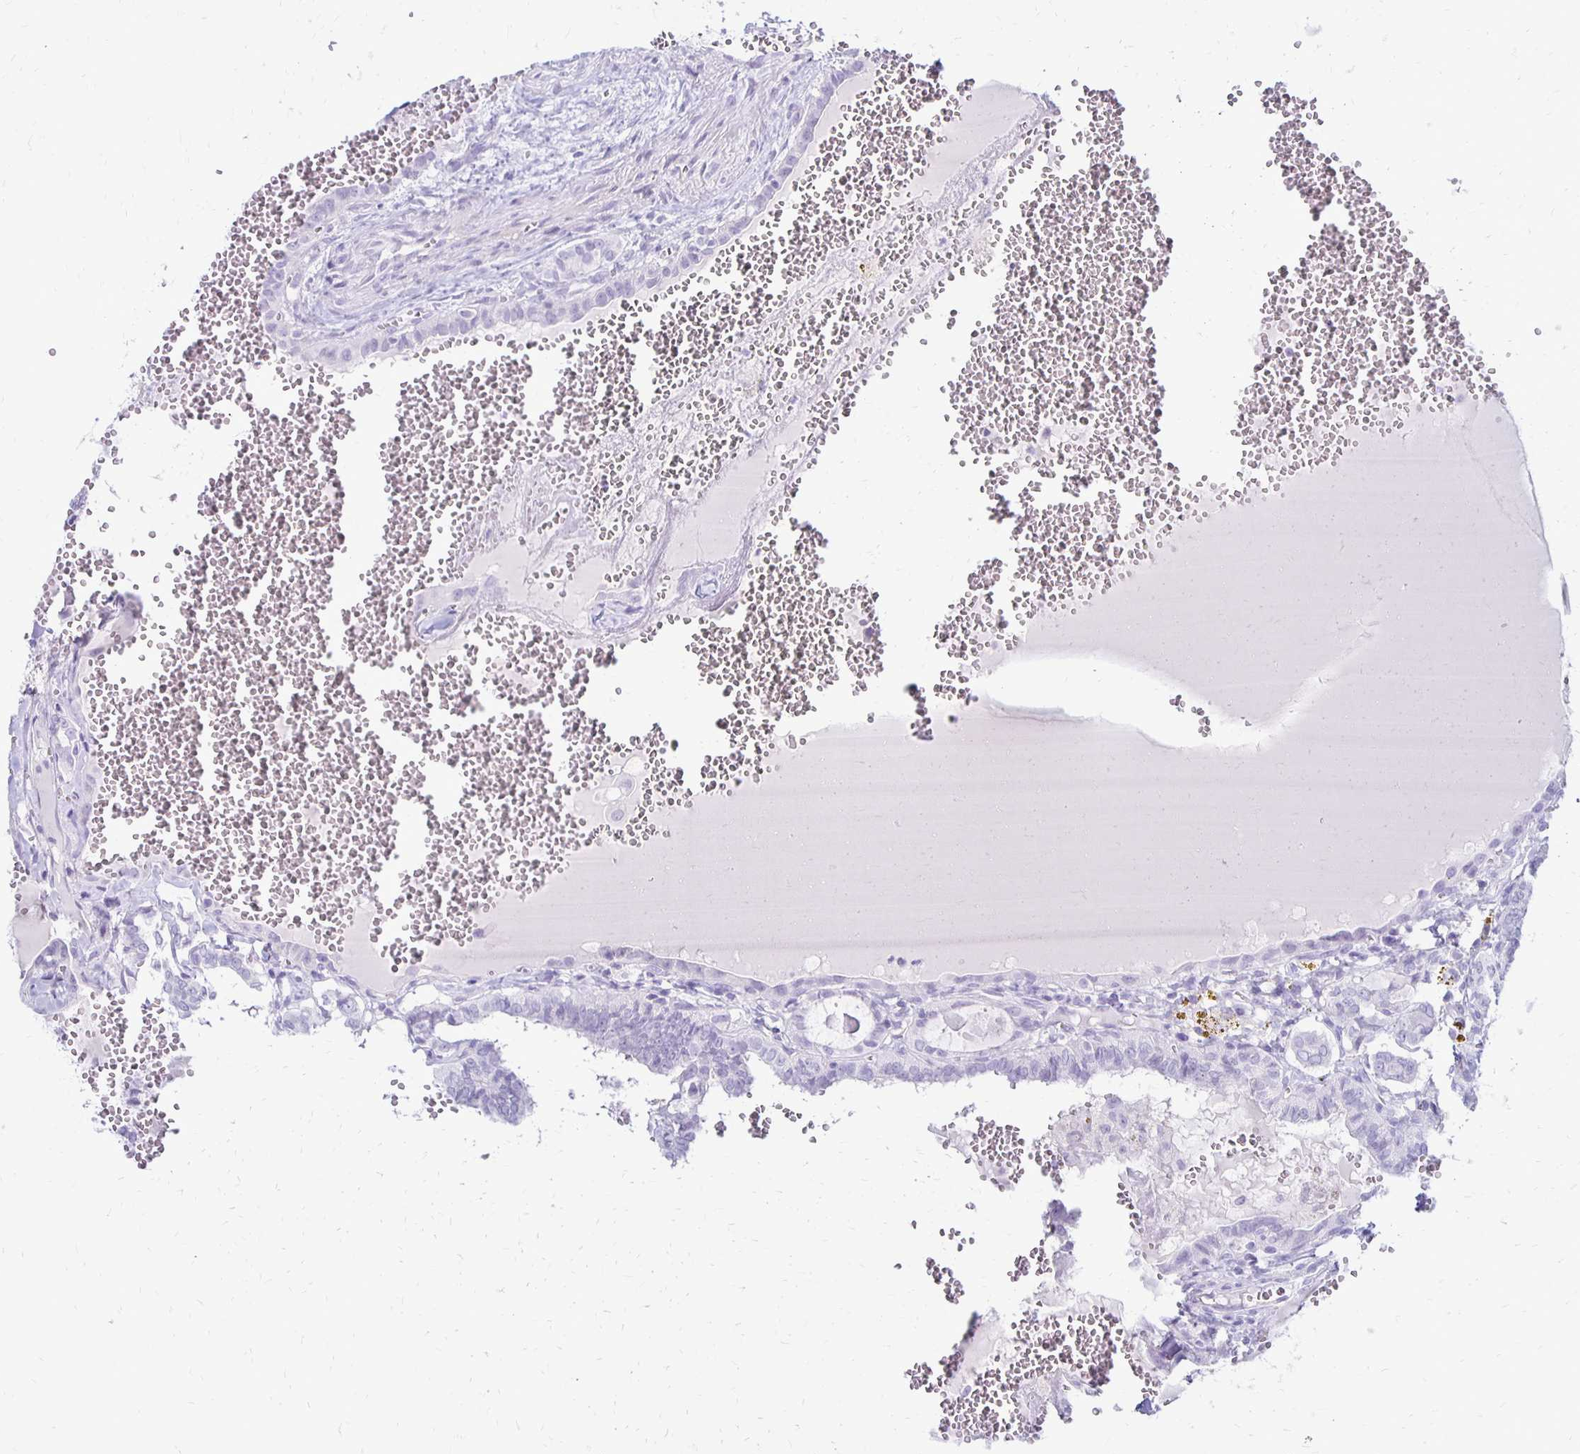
{"staining": {"intensity": "negative", "quantity": "none", "location": "none"}, "tissue": "thyroid cancer", "cell_type": "Tumor cells", "image_type": "cancer", "snomed": [{"axis": "morphology", "description": "Papillary adenocarcinoma, NOS"}, {"axis": "topography", "description": "Thyroid gland"}], "caption": "A histopathology image of human thyroid cancer is negative for staining in tumor cells.", "gene": "RYR1", "patient": {"sex": "female", "age": 21}}